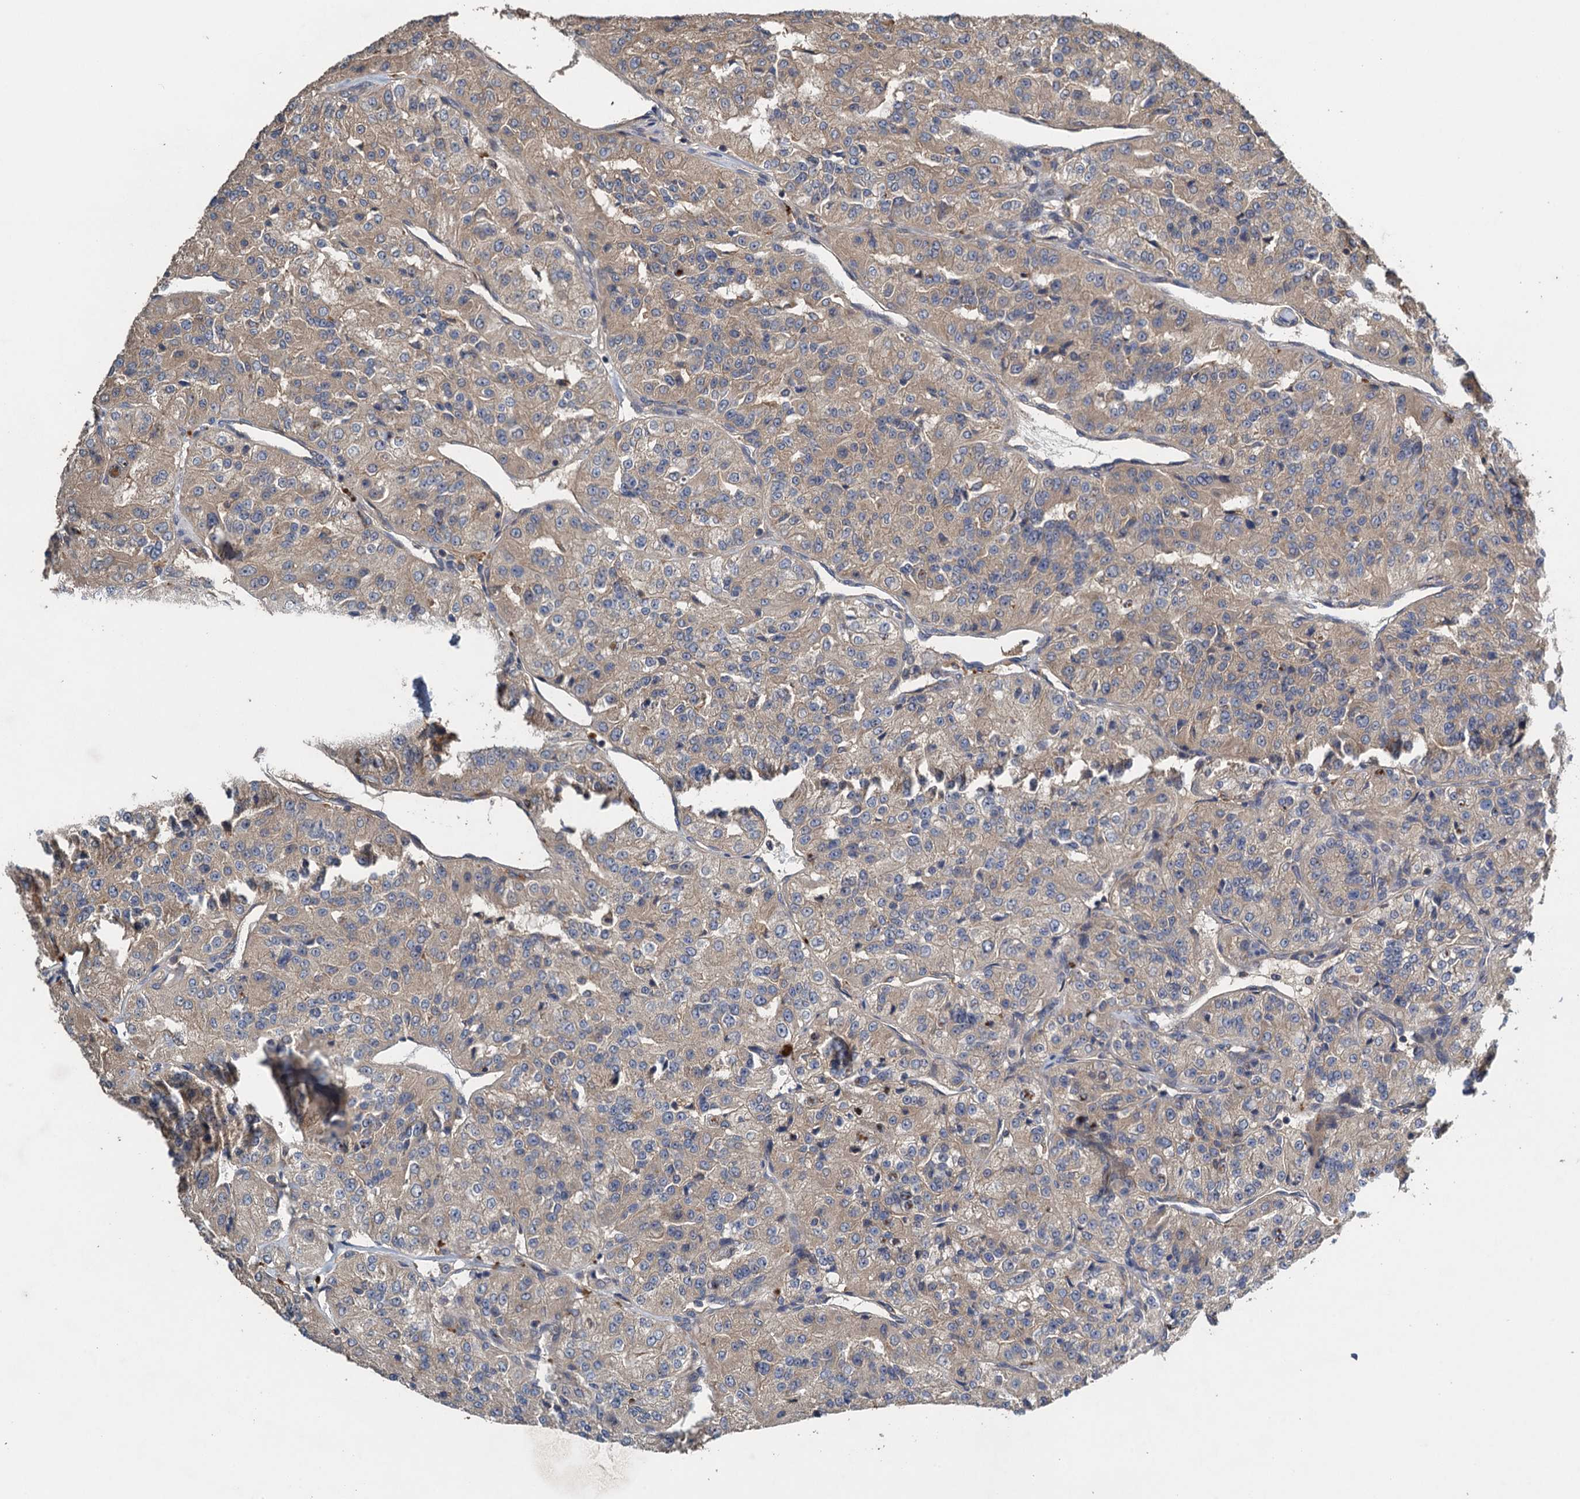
{"staining": {"intensity": "weak", "quantity": "25%-75%", "location": "cytoplasmic/membranous"}, "tissue": "renal cancer", "cell_type": "Tumor cells", "image_type": "cancer", "snomed": [{"axis": "morphology", "description": "Adenocarcinoma, NOS"}, {"axis": "topography", "description": "Kidney"}], "caption": "About 25%-75% of tumor cells in human renal cancer (adenocarcinoma) exhibit weak cytoplasmic/membranous protein expression as visualized by brown immunohistochemical staining.", "gene": "CNTN5", "patient": {"sex": "female", "age": 63}}